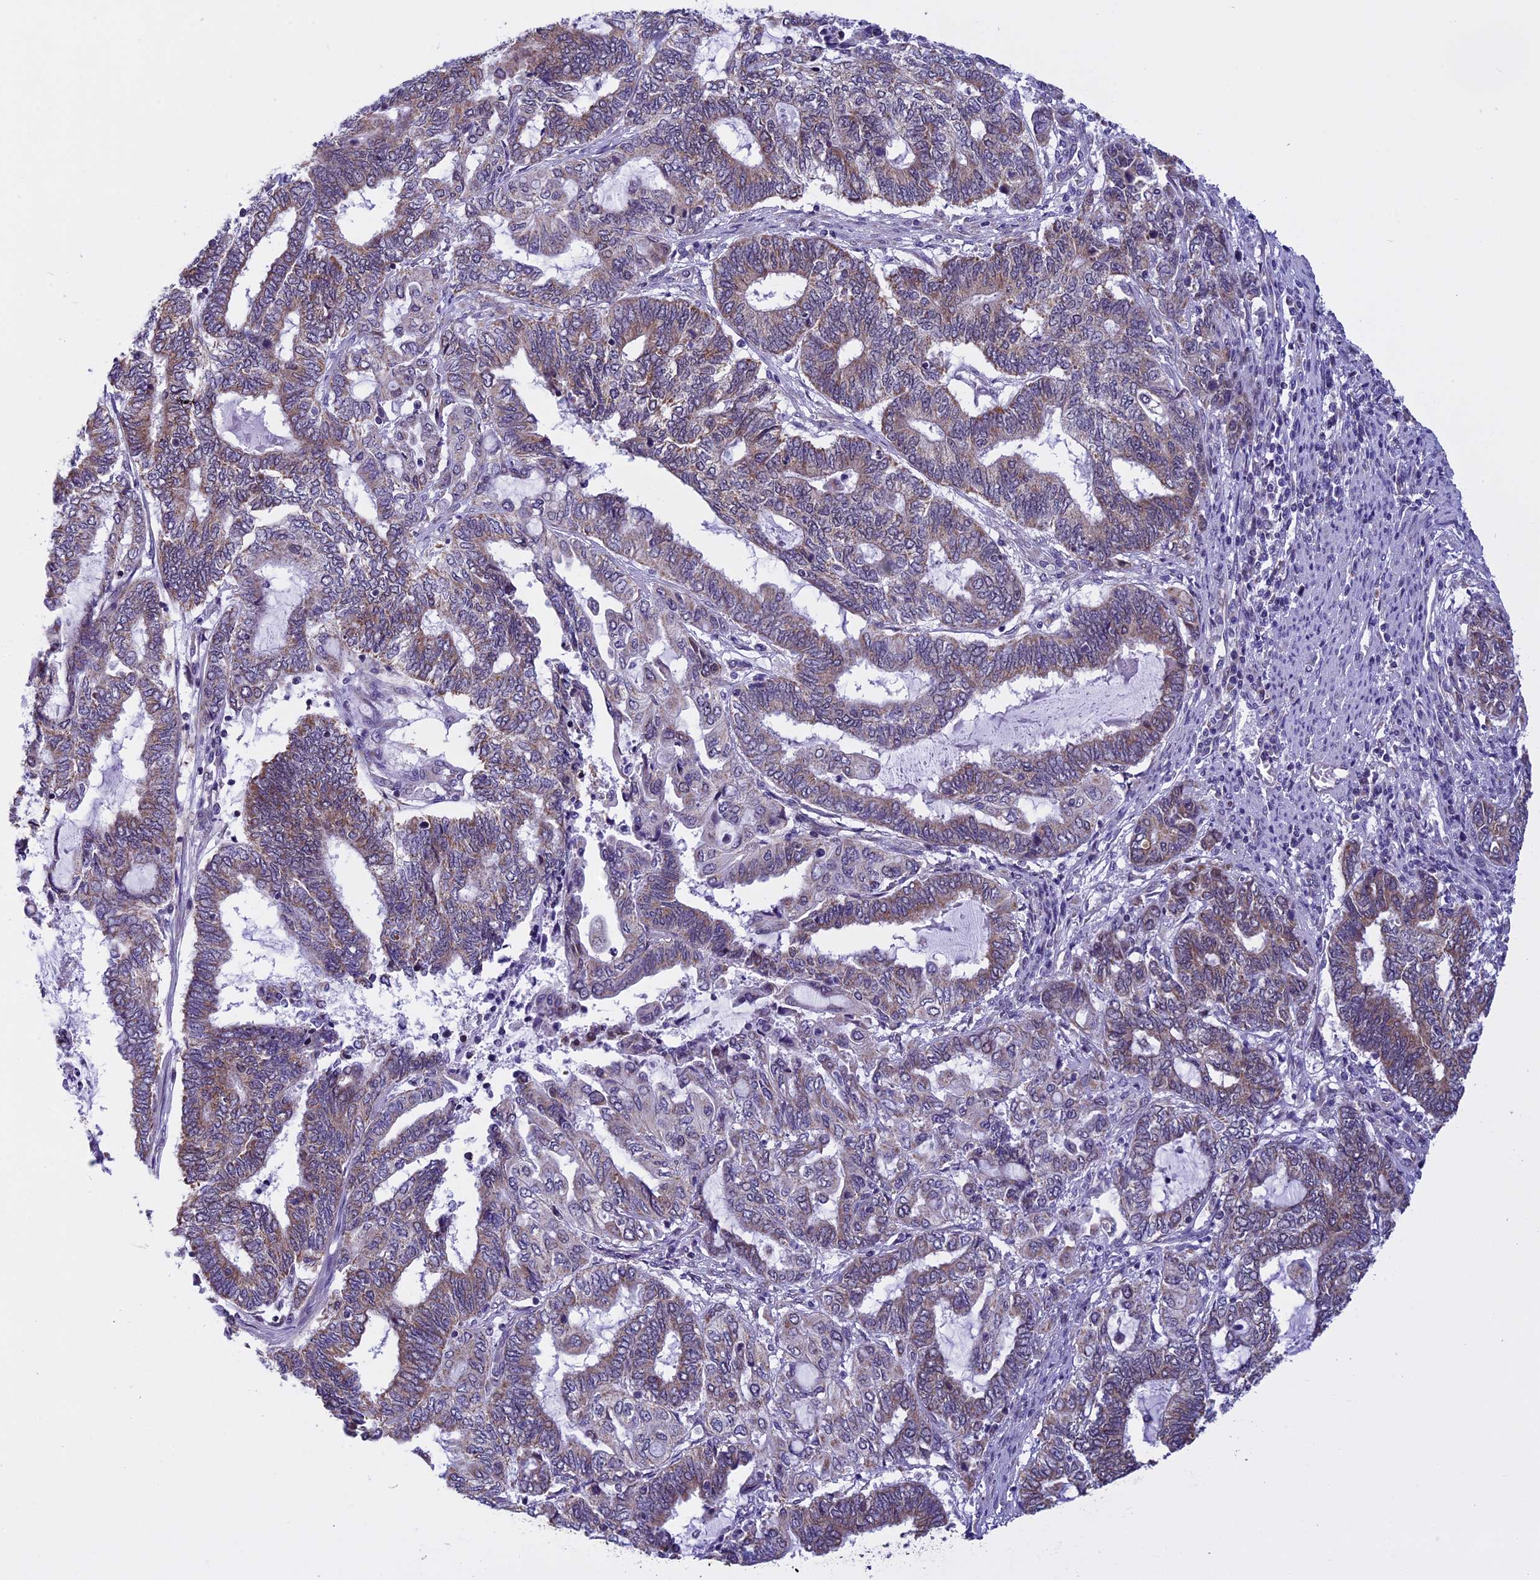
{"staining": {"intensity": "weak", "quantity": ">75%", "location": "cytoplasmic/membranous"}, "tissue": "endometrial cancer", "cell_type": "Tumor cells", "image_type": "cancer", "snomed": [{"axis": "morphology", "description": "Adenocarcinoma, NOS"}, {"axis": "topography", "description": "Uterus"}, {"axis": "topography", "description": "Endometrium"}], "caption": "An immunohistochemistry micrograph of neoplastic tissue is shown. Protein staining in brown labels weak cytoplasmic/membranous positivity in endometrial cancer (adenocarcinoma) within tumor cells. (DAB (3,3'-diaminobenzidine) = brown stain, brightfield microscopy at high magnification).", "gene": "ZNF317", "patient": {"sex": "female", "age": 70}}